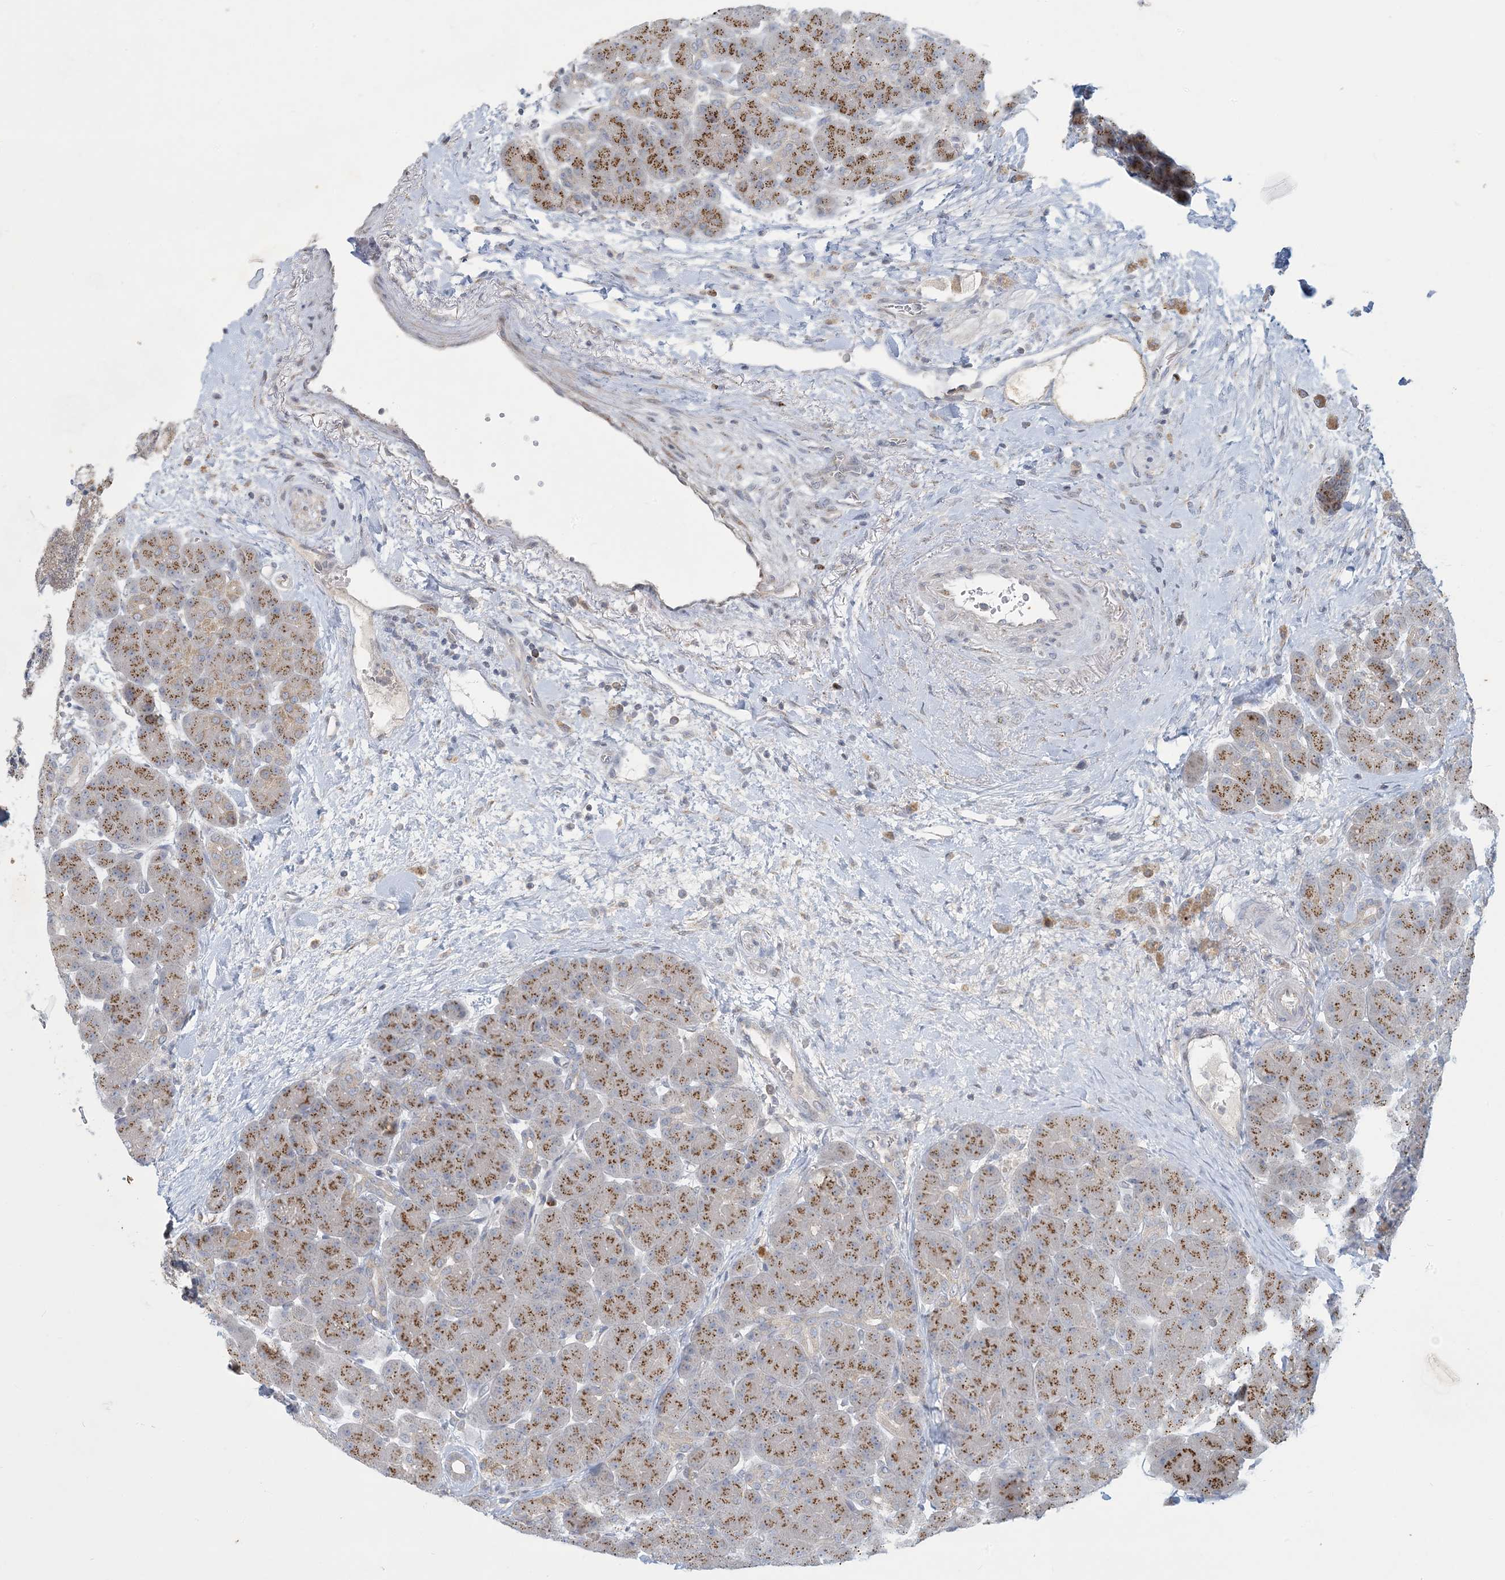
{"staining": {"intensity": "moderate", "quantity": ">75%", "location": "cytoplasmic/membranous"}, "tissue": "pancreas", "cell_type": "Exocrine glandular cells", "image_type": "normal", "snomed": [{"axis": "morphology", "description": "Normal tissue, NOS"}, {"axis": "topography", "description": "Pancreas"}], "caption": "Immunohistochemical staining of unremarkable human pancreas reveals medium levels of moderate cytoplasmic/membranous staining in about >75% of exocrine glandular cells. (Stains: DAB (3,3'-diaminobenzidine) in brown, nuclei in blue, Microscopy: brightfield microscopy at high magnification).", "gene": "CCDC14", "patient": {"sex": "male", "age": 66}}